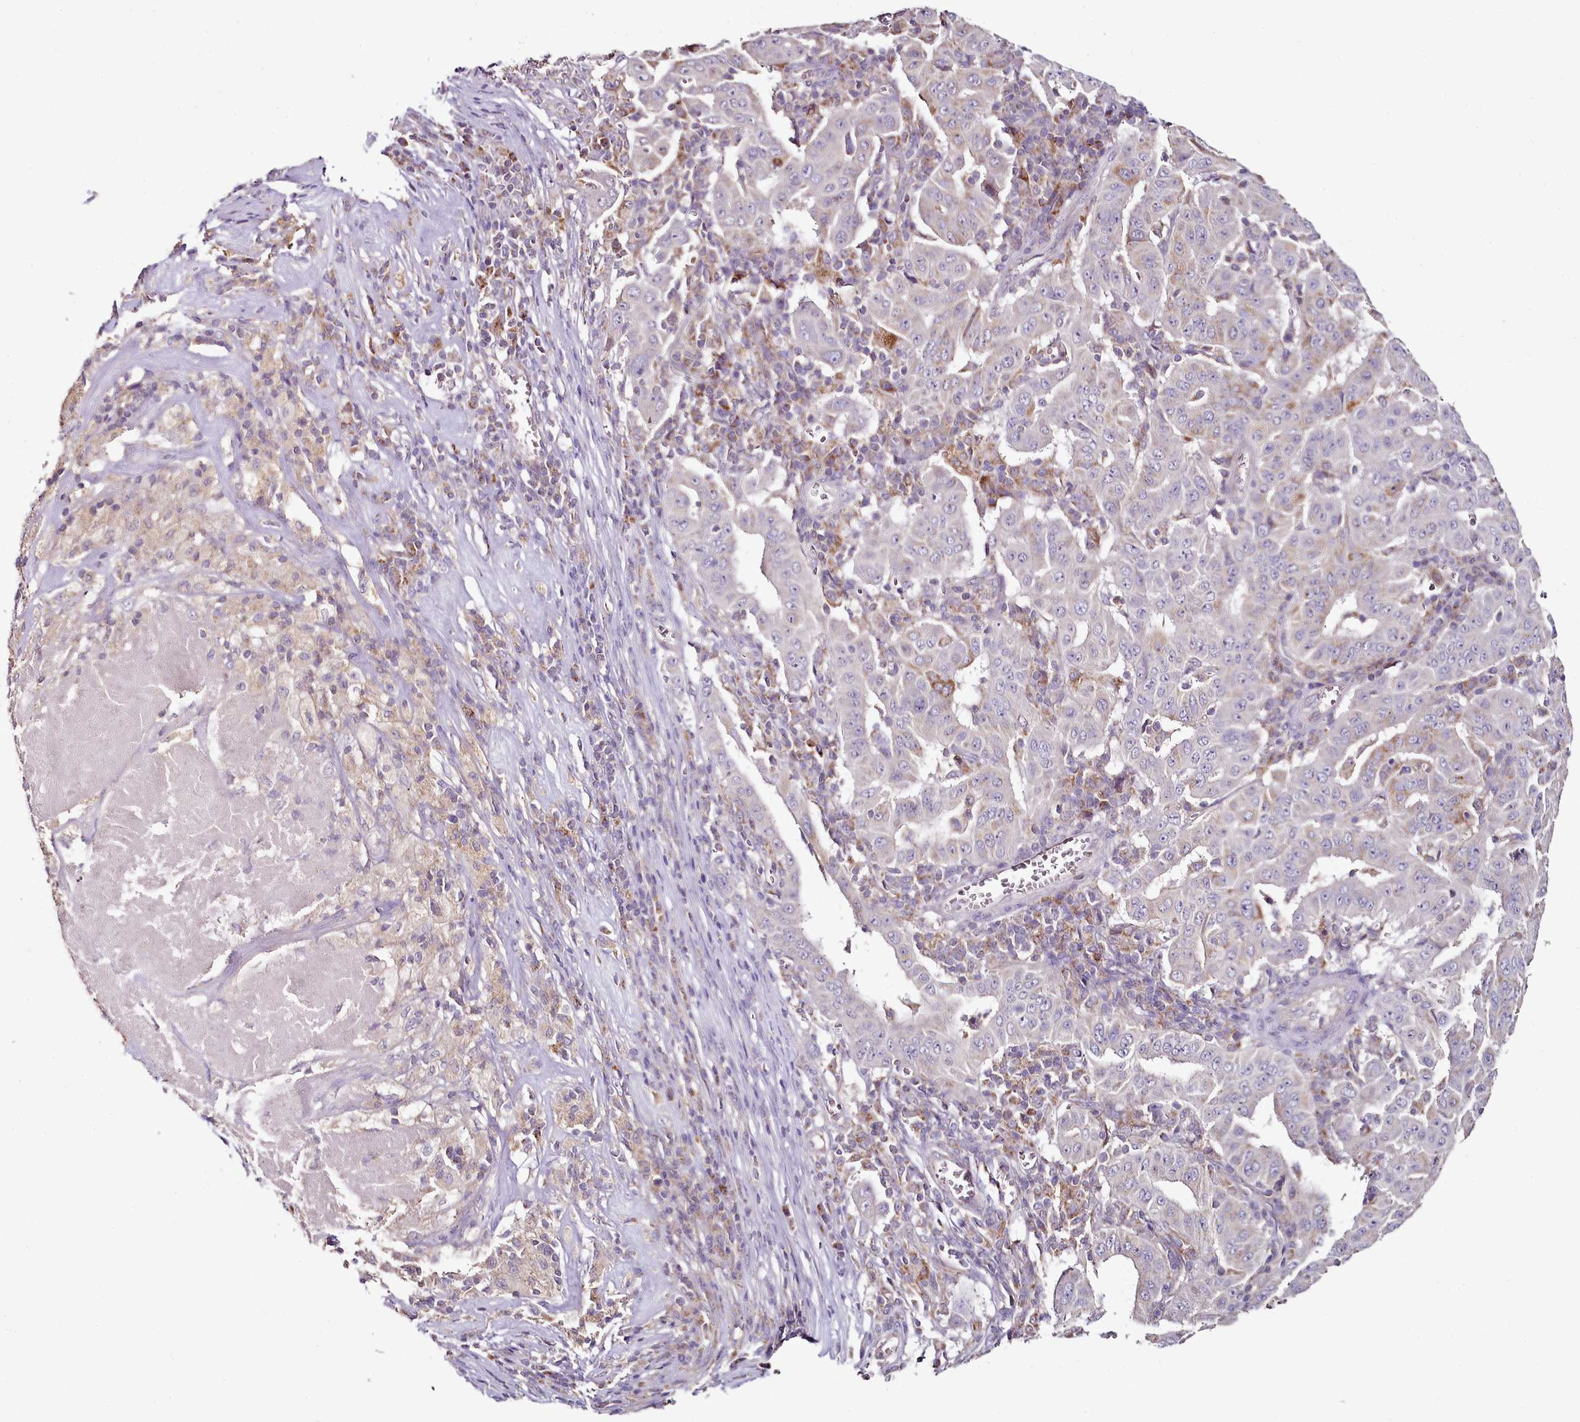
{"staining": {"intensity": "negative", "quantity": "none", "location": "none"}, "tissue": "pancreatic cancer", "cell_type": "Tumor cells", "image_type": "cancer", "snomed": [{"axis": "morphology", "description": "Adenocarcinoma, NOS"}, {"axis": "topography", "description": "Pancreas"}], "caption": "A high-resolution image shows immunohistochemistry staining of pancreatic cancer (adenocarcinoma), which reveals no significant positivity in tumor cells. The staining was performed using DAB (3,3'-diaminobenzidine) to visualize the protein expression in brown, while the nuclei were stained in blue with hematoxylin (Magnification: 20x).", "gene": "ACSS1", "patient": {"sex": "male", "age": 63}}